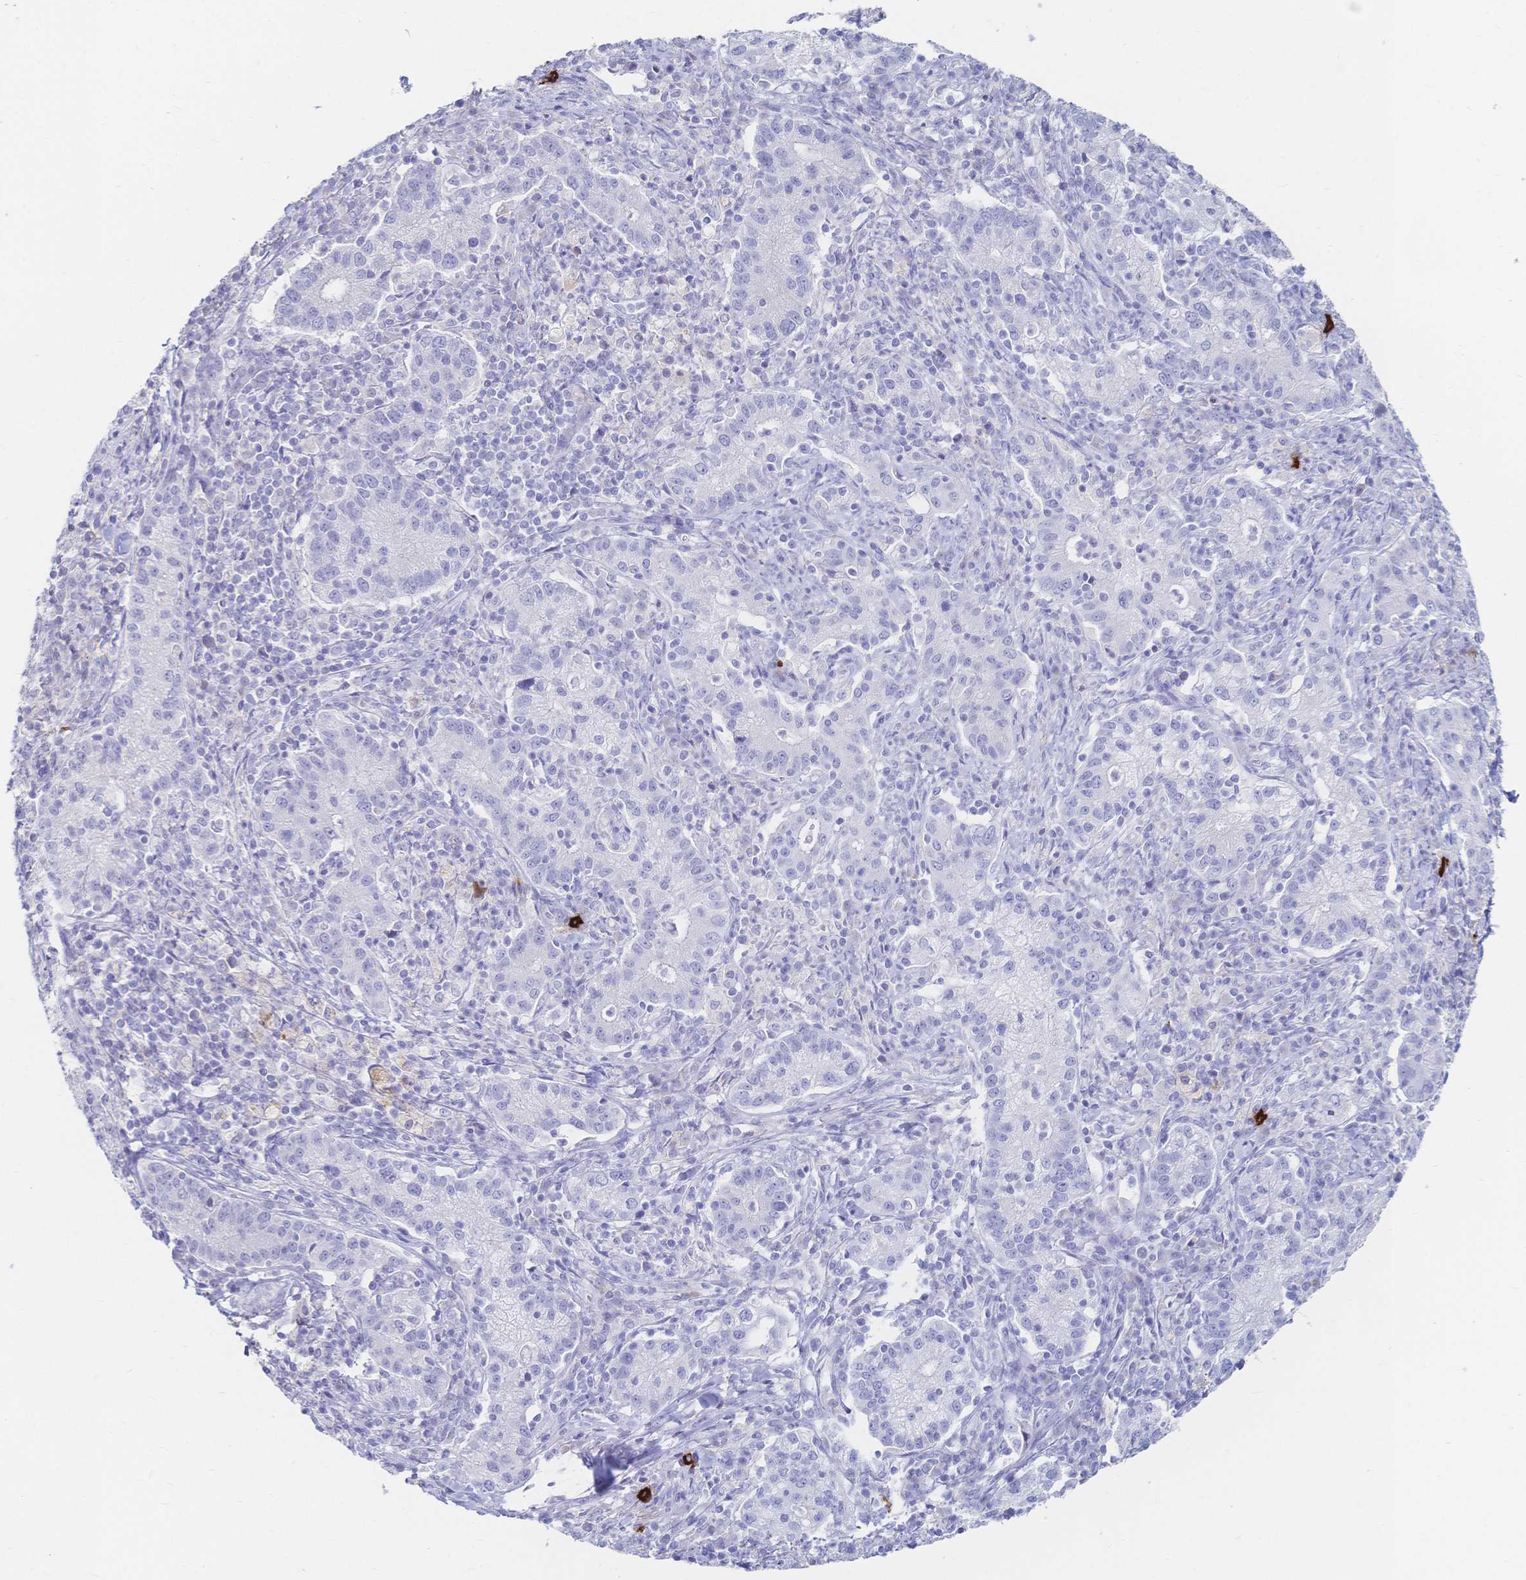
{"staining": {"intensity": "negative", "quantity": "none", "location": "none"}, "tissue": "cervical cancer", "cell_type": "Tumor cells", "image_type": "cancer", "snomed": [{"axis": "morphology", "description": "Normal tissue, NOS"}, {"axis": "morphology", "description": "Adenocarcinoma, NOS"}, {"axis": "topography", "description": "Cervix"}], "caption": "IHC histopathology image of cervical cancer (adenocarcinoma) stained for a protein (brown), which exhibits no staining in tumor cells.", "gene": "IL2RB", "patient": {"sex": "female", "age": 44}}